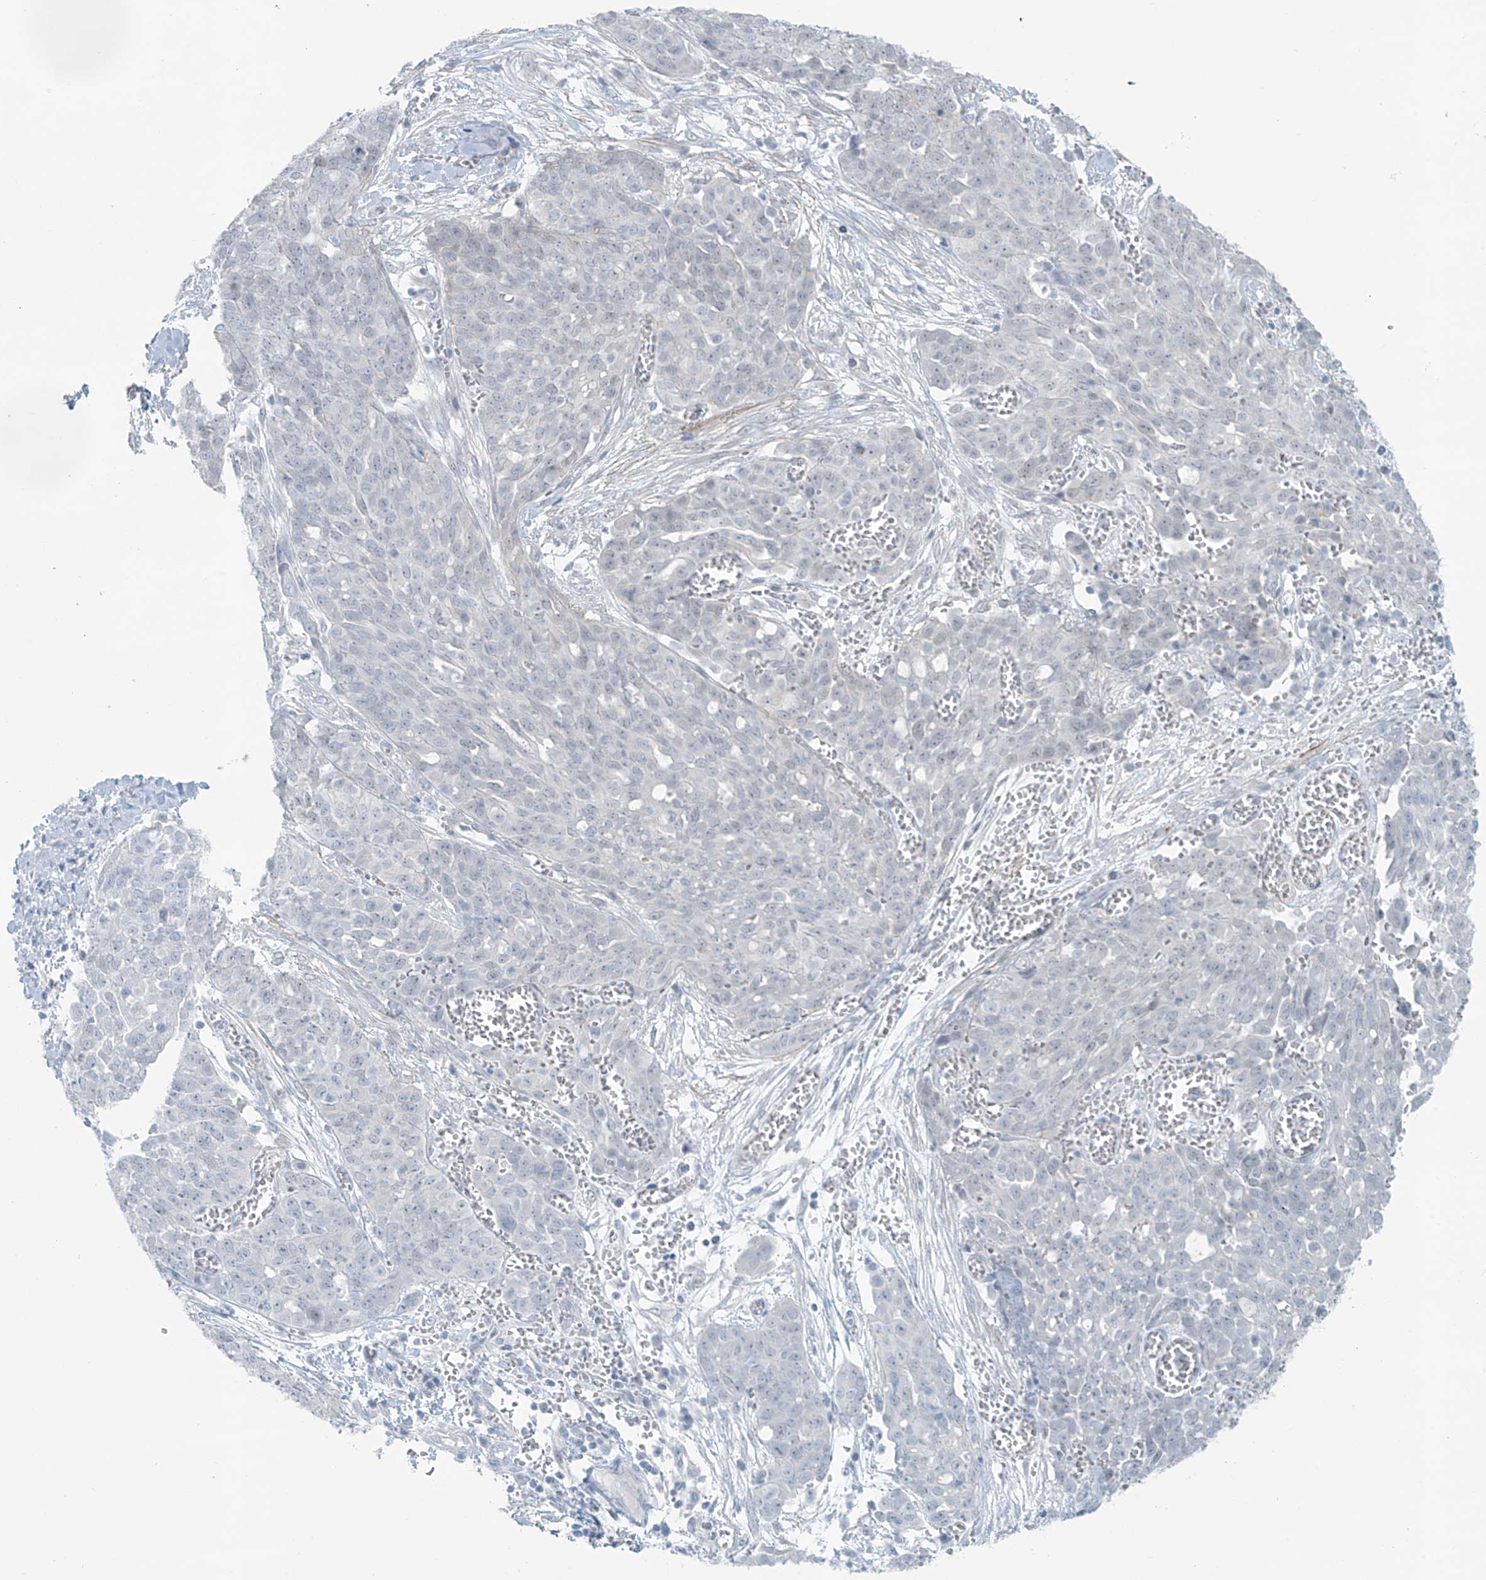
{"staining": {"intensity": "negative", "quantity": "none", "location": "none"}, "tissue": "ovarian cancer", "cell_type": "Tumor cells", "image_type": "cancer", "snomed": [{"axis": "morphology", "description": "Cystadenocarcinoma, serous, NOS"}, {"axis": "topography", "description": "Soft tissue"}, {"axis": "topography", "description": "Ovary"}], "caption": "This is an IHC histopathology image of ovarian cancer (serous cystadenocarcinoma). There is no staining in tumor cells.", "gene": "RASGEF1A", "patient": {"sex": "female", "age": 57}}